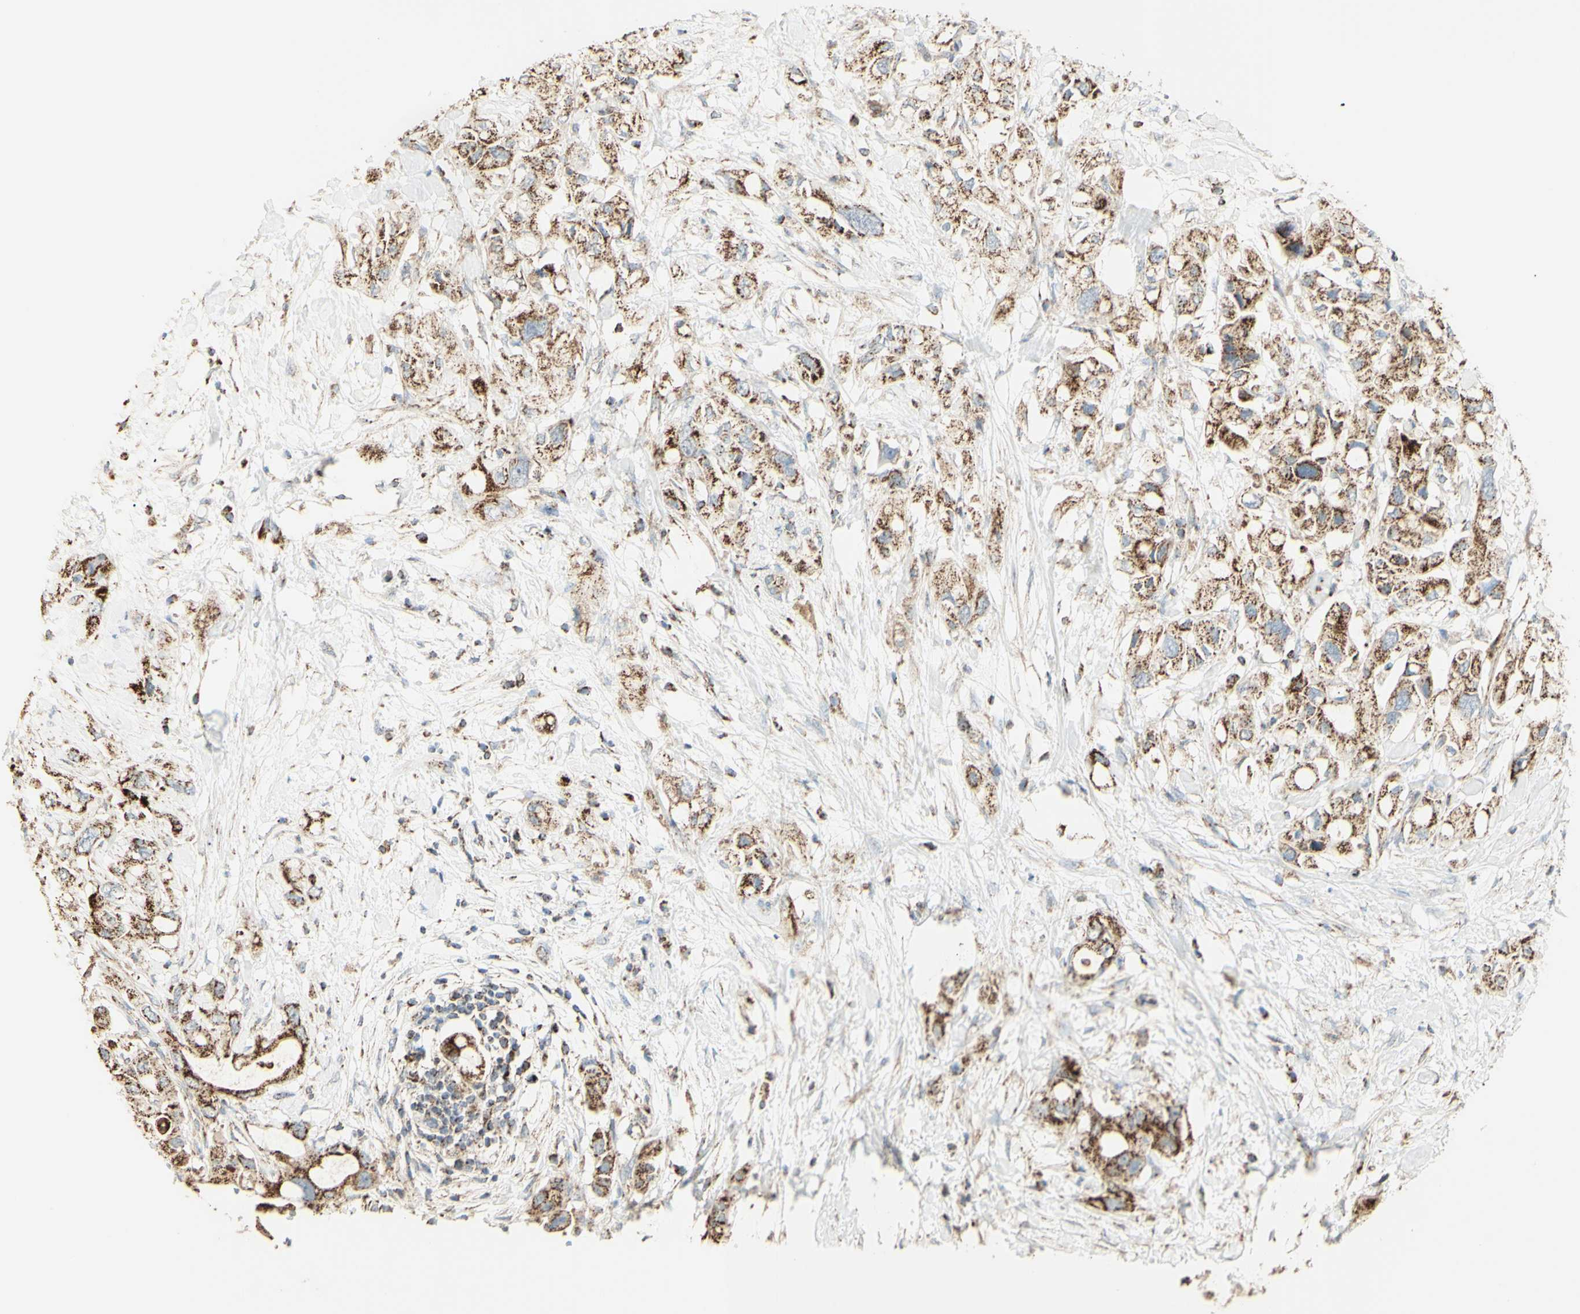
{"staining": {"intensity": "moderate", "quantity": ">75%", "location": "cytoplasmic/membranous"}, "tissue": "pancreatic cancer", "cell_type": "Tumor cells", "image_type": "cancer", "snomed": [{"axis": "morphology", "description": "Adenocarcinoma, NOS"}, {"axis": "topography", "description": "Pancreas"}], "caption": "Brown immunohistochemical staining in adenocarcinoma (pancreatic) displays moderate cytoplasmic/membranous expression in approximately >75% of tumor cells.", "gene": "LETM1", "patient": {"sex": "female", "age": 56}}